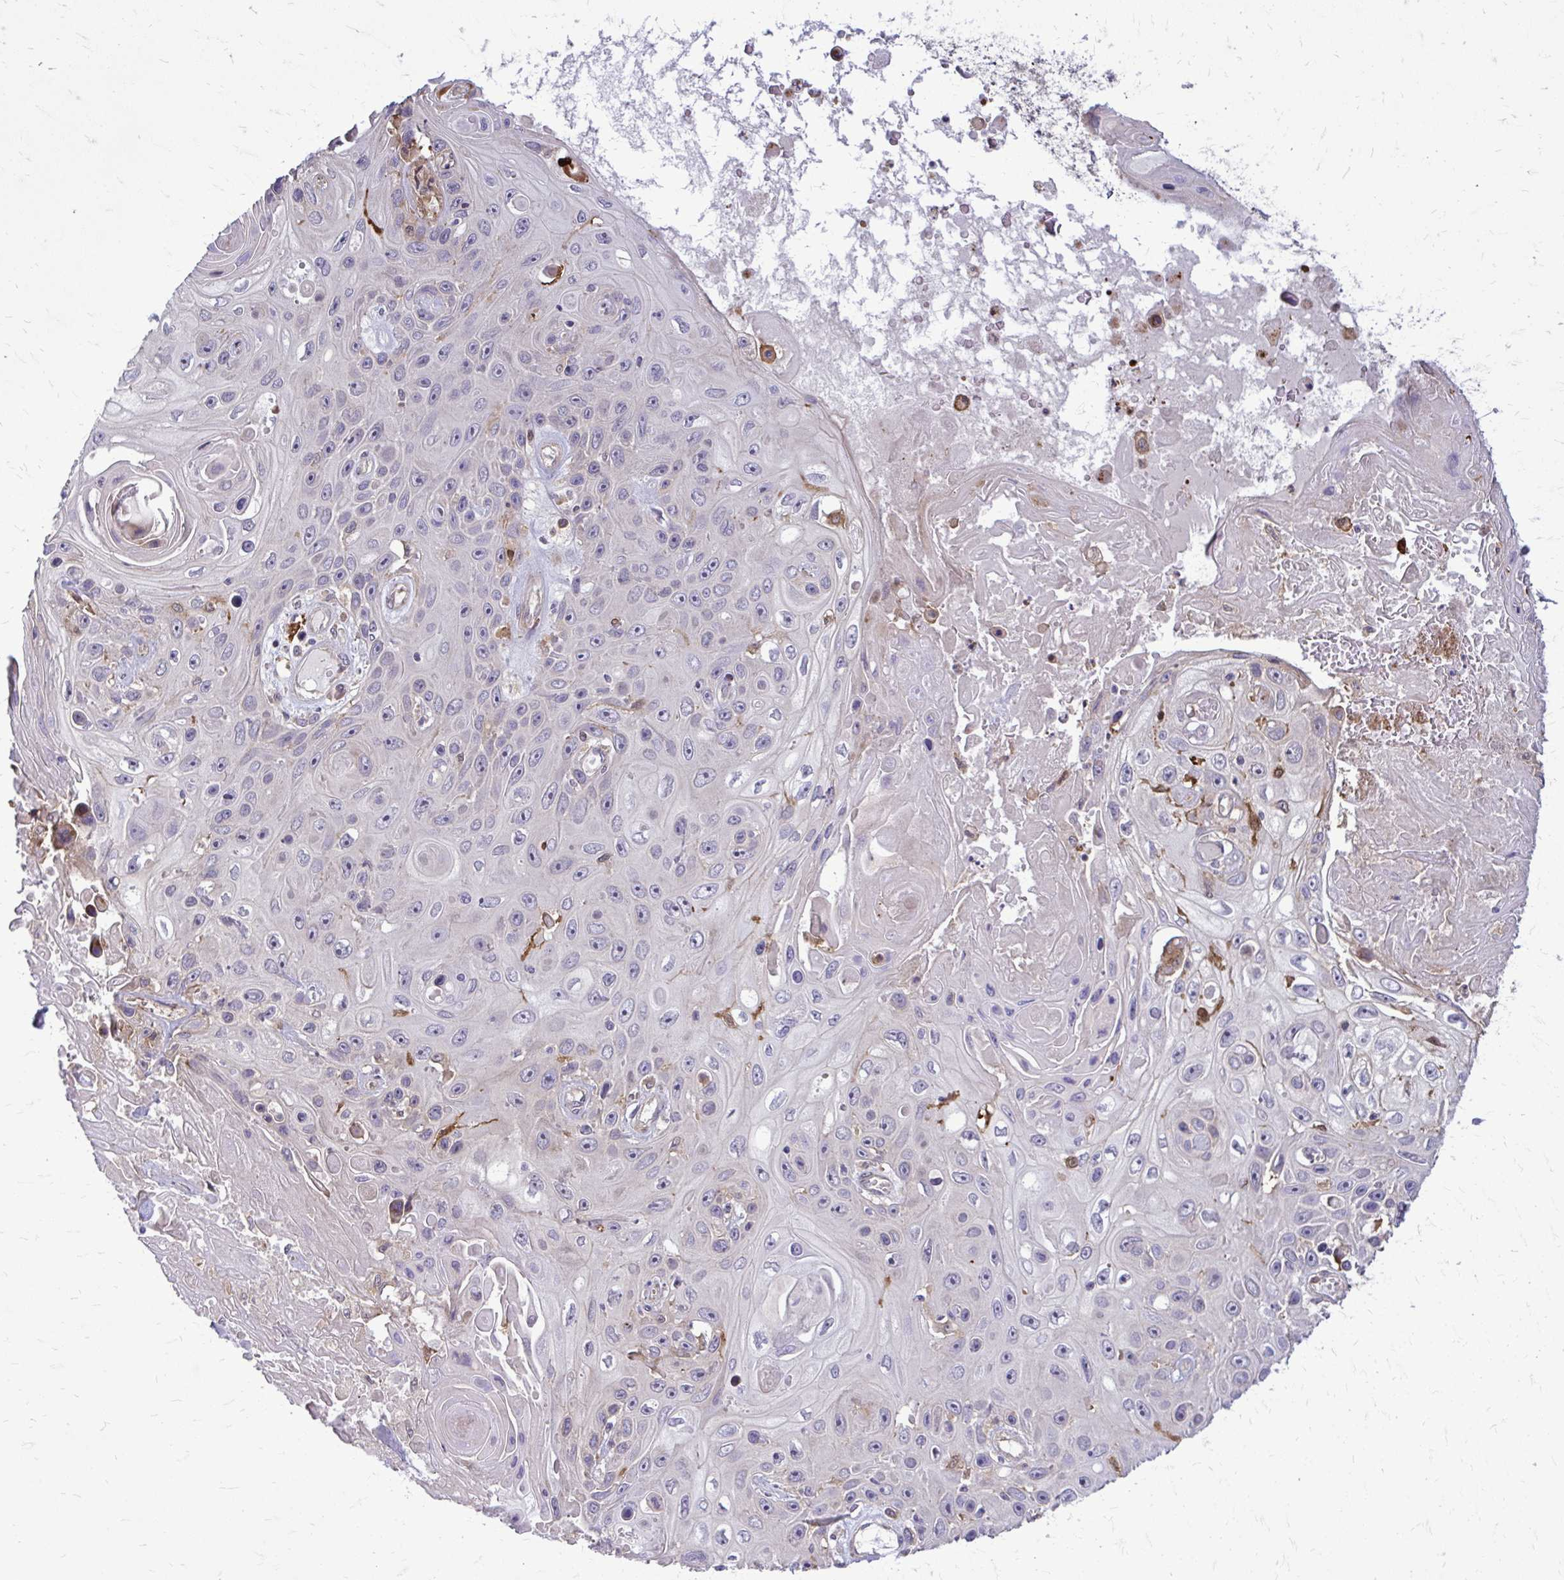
{"staining": {"intensity": "negative", "quantity": "none", "location": "none"}, "tissue": "skin cancer", "cell_type": "Tumor cells", "image_type": "cancer", "snomed": [{"axis": "morphology", "description": "Squamous cell carcinoma, NOS"}, {"axis": "topography", "description": "Skin"}], "caption": "Human skin squamous cell carcinoma stained for a protein using IHC reveals no staining in tumor cells.", "gene": "OXNAD1", "patient": {"sex": "male", "age": 82}}